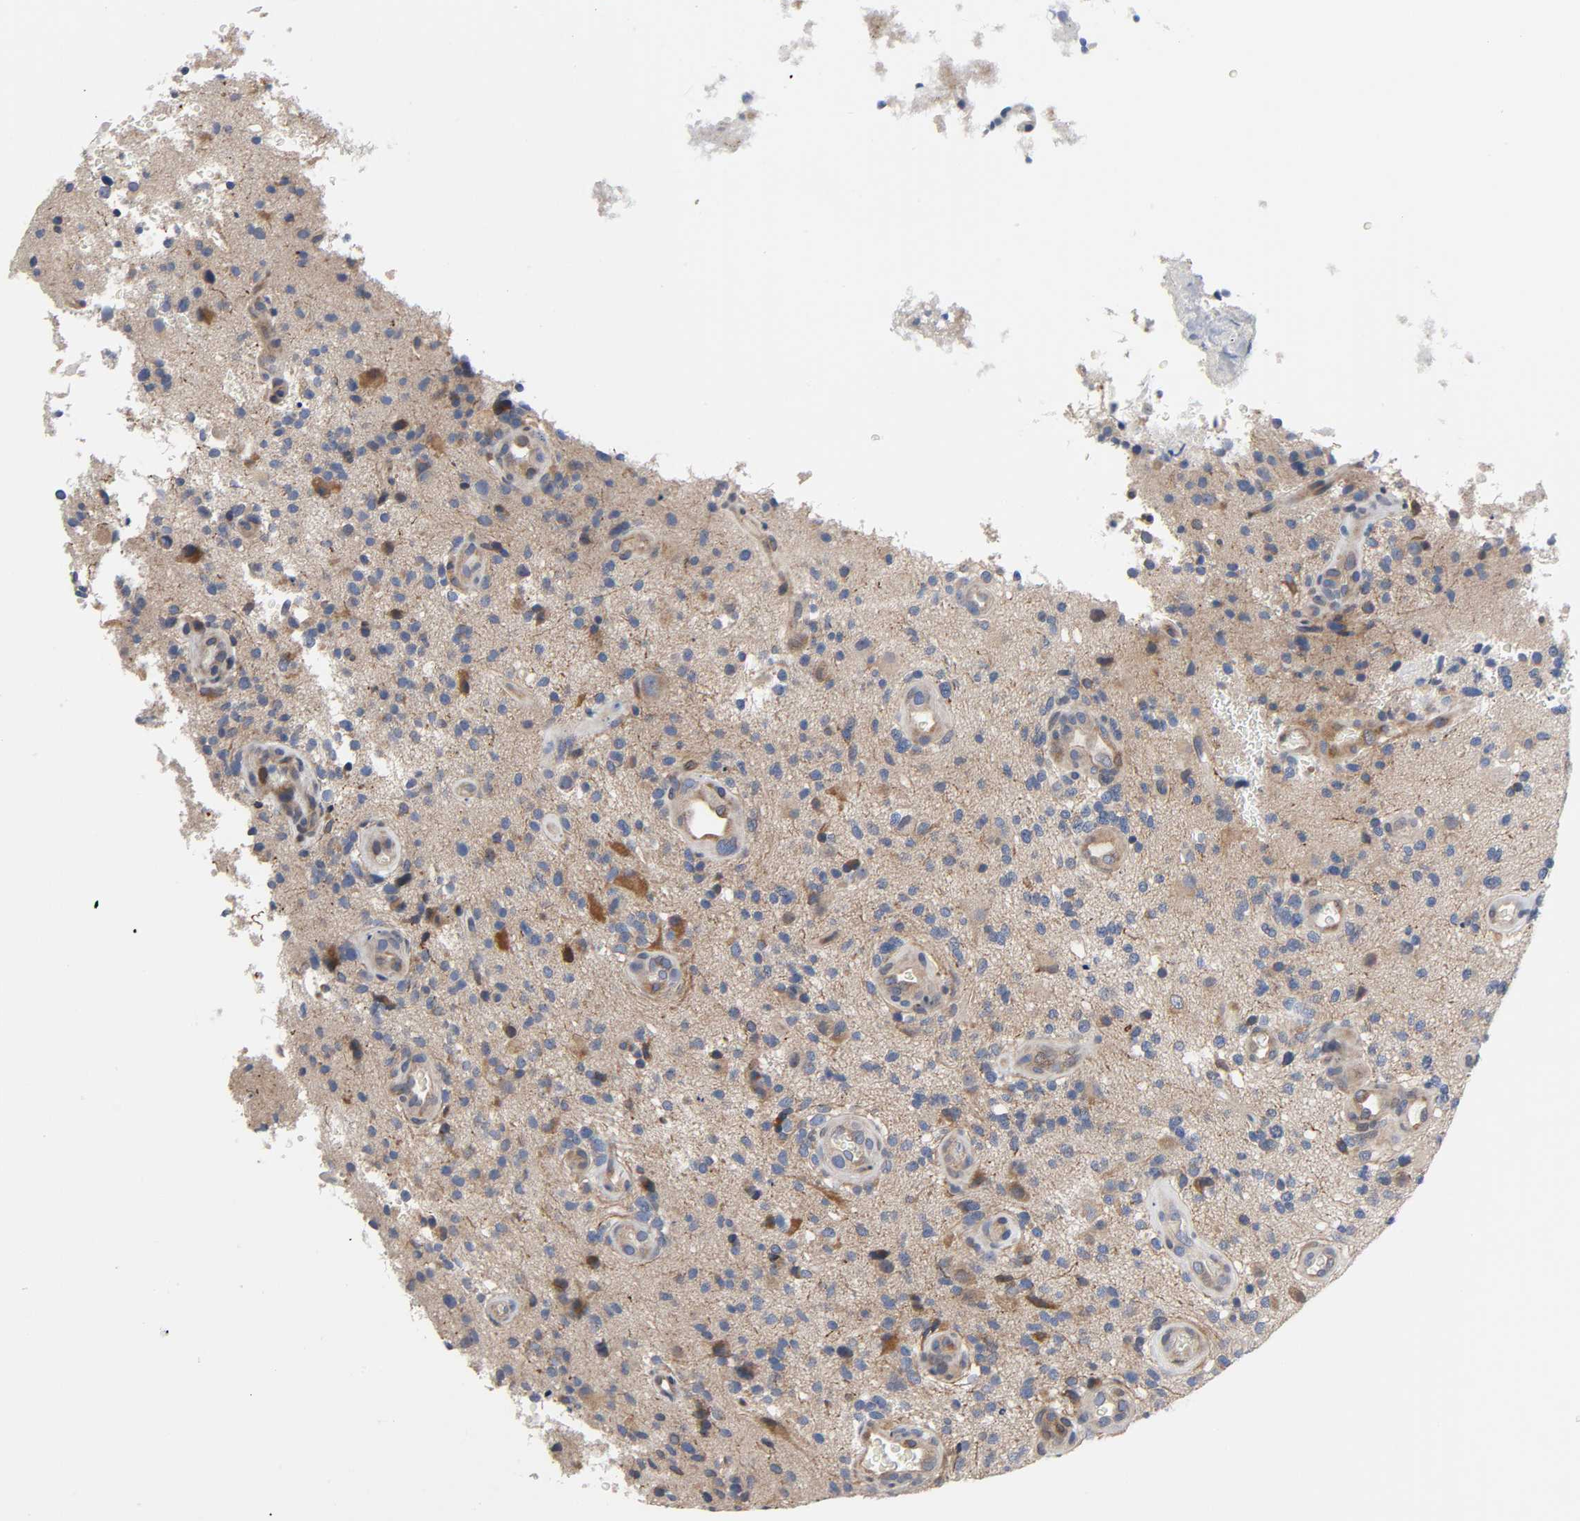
{"staining": {"intensity": "moderate", "quantity": "25%-75%", "location": "cytoplasmic/membranous"}, "tissue": "glioma", "cell_type": "Tumor cells", "image_type": "cancer", "snomed": [{"axis": "morphology", "description": "Normal tissue, NOS"}, {"axis": "morphology", "description": "Glioma, malignant, High grade"}, {"axis": "topography", "description": "Cerebral cortex"}], "caption": "Glioma was stained to show a protein in brown. There is medium levels of moderate cytoplasmic/membranous staining in about 25%-75% of tumor cells.", "gene": "ASB6", "patient": {"sex": "male", "age": 75}}